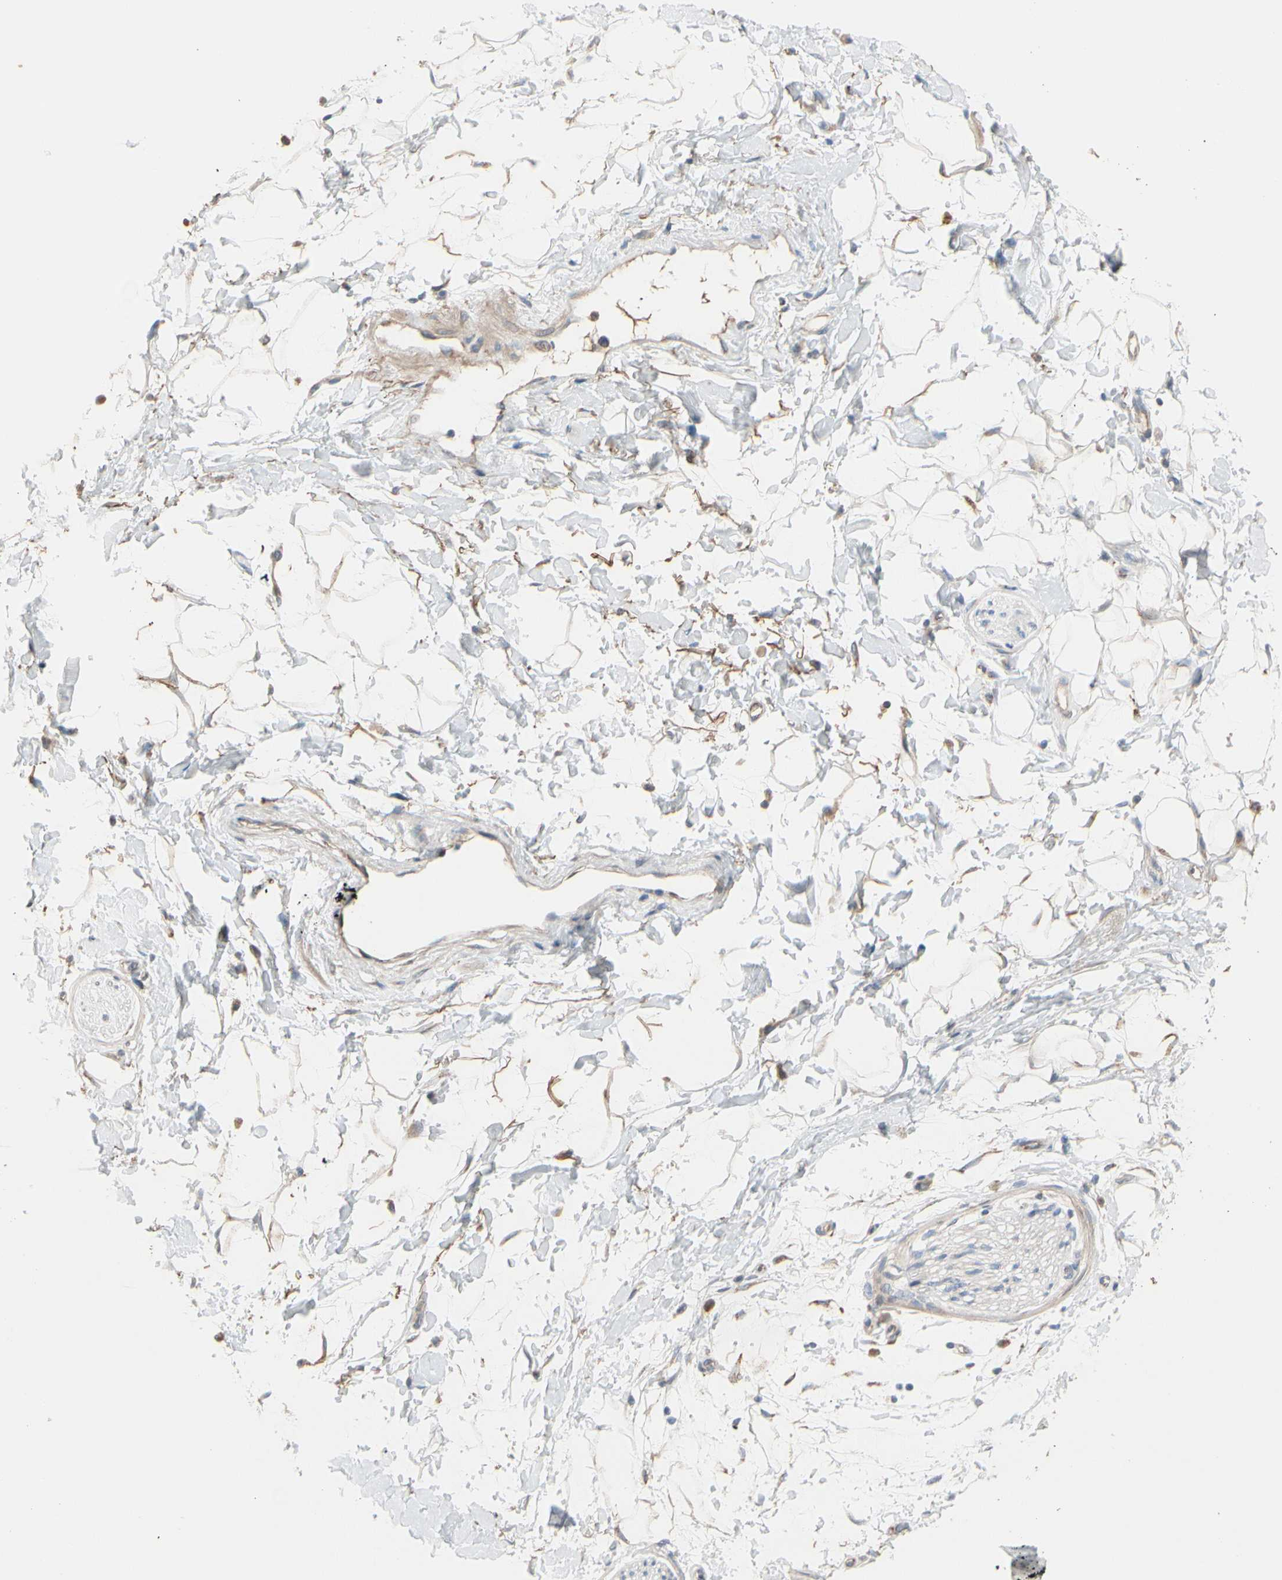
{"staining": {"intensity": "moderate", "quantity": ">75%", "location": "cytoplasmic/membranous"}, "tissue": "adipose tissue", "cell_type": "Adipocytes", "image_type": "normal", "snomed": [{"axis": "morphology", "description": "Normal tissue, NOS"}, {"axis": "topography", "description": "Soft tissue"}], "caption": "This histopathology image demonstrates unremarkable adipose tissue stained with IHC to label a protein in brown. The cytoplasmic/membranous of adipocytes show moderate positivity for the protein. Nuclei are counter-stained blue.", "gene": "EPHA3", "patient": {"sex": "male", "age": 72}}